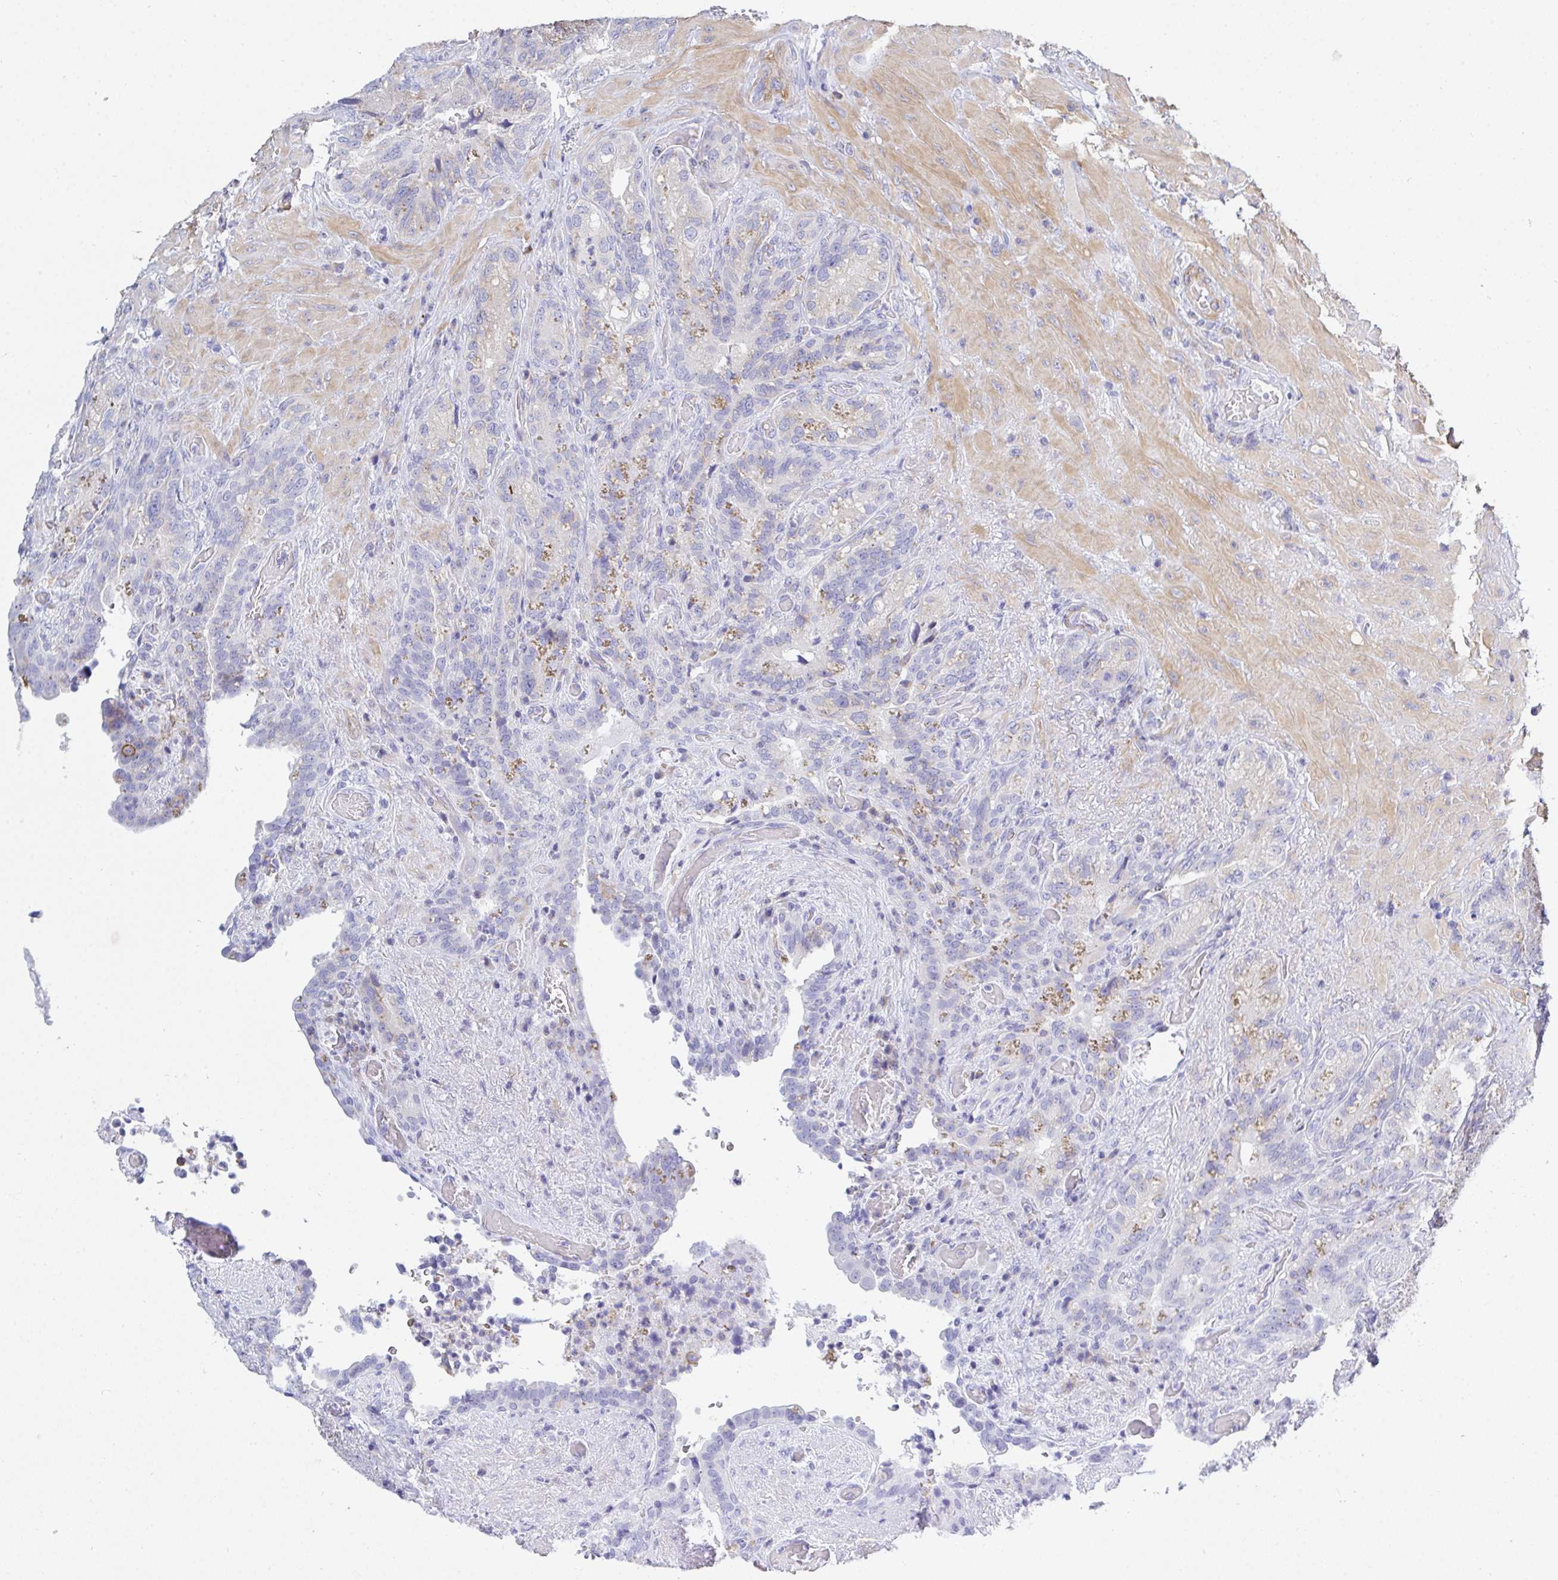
{"staining": {"intensity": "negative", "quantity": "none", "location": "none"}, "tissue": "seminal vesicle", "cell_type": "Glandular cells", "image_type": "normal", "snomed": [{"axis": "morphology", "description": "Normal tissue, NOS"}, {"axis": "topography", "description": "Seminal veicle"}], "caption": "Immunohistochemical staining of unremarkable human seminal vesicle displays no significant expression in glandular cells. (DAB (3,3'-diaminobenzidine) immunohistochemistry, high magnification).", "gene": "FRMD3", "patient": {"sex": "male", "age": 68}}